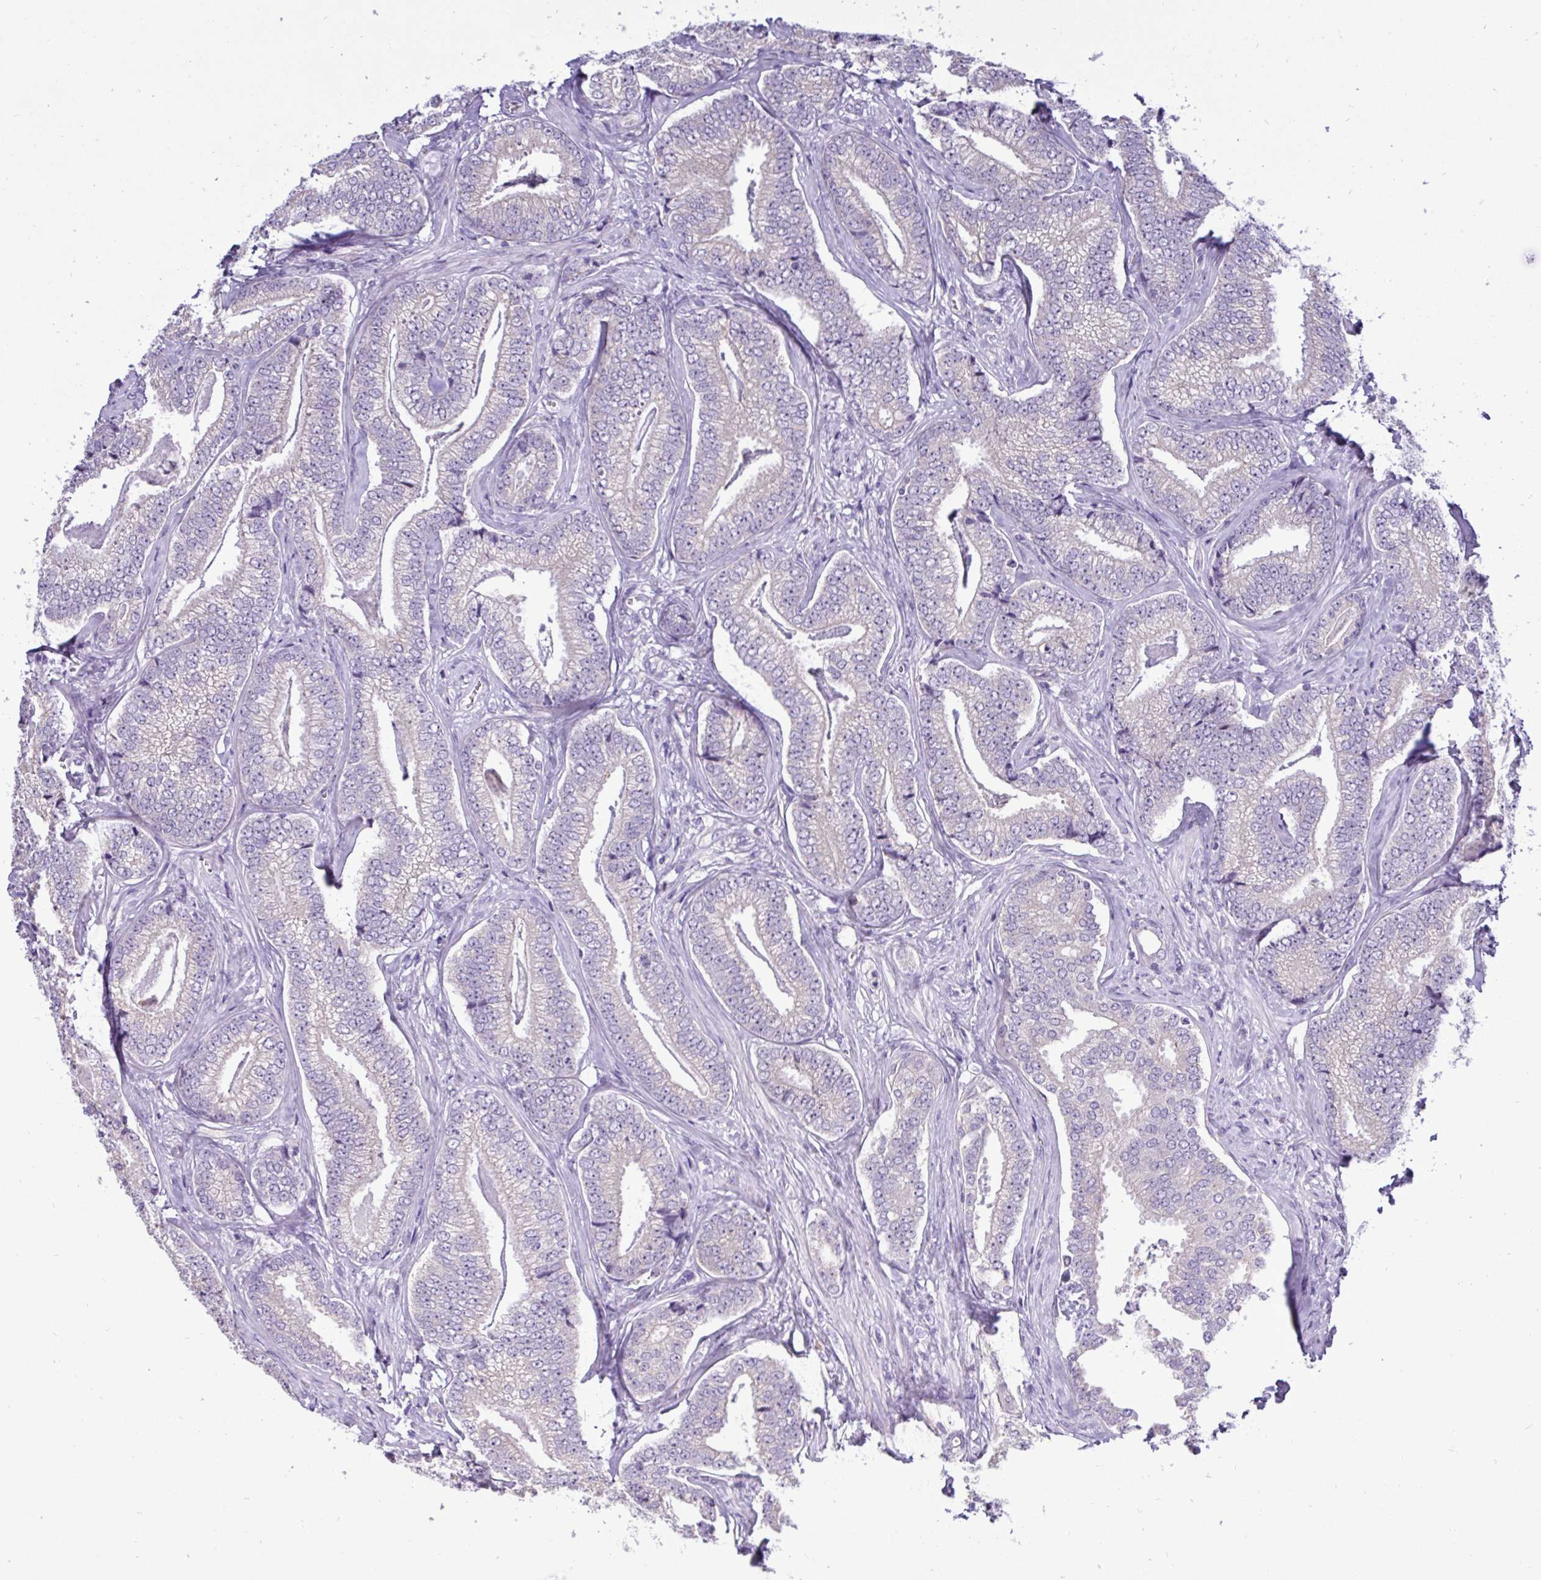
{"staining": {"intensity": "negative", "quantity": "none", "location": "none"}, "tissue": "prostate cancer", "cell_type": "Tumor cells", "image_type": "cancer", "snomed": [{"axis": "morphology", "description": "Adenocarcinoma, Low grade"}, {"axis": "topography", "description": "Prostate"}], "caption": "Immunohistochemistry (IHC) of prostate cancer exhibits no expression in tumor cells.", "gene": "ST8SIA2", "patient": {"sex": "male", "age": 63}}